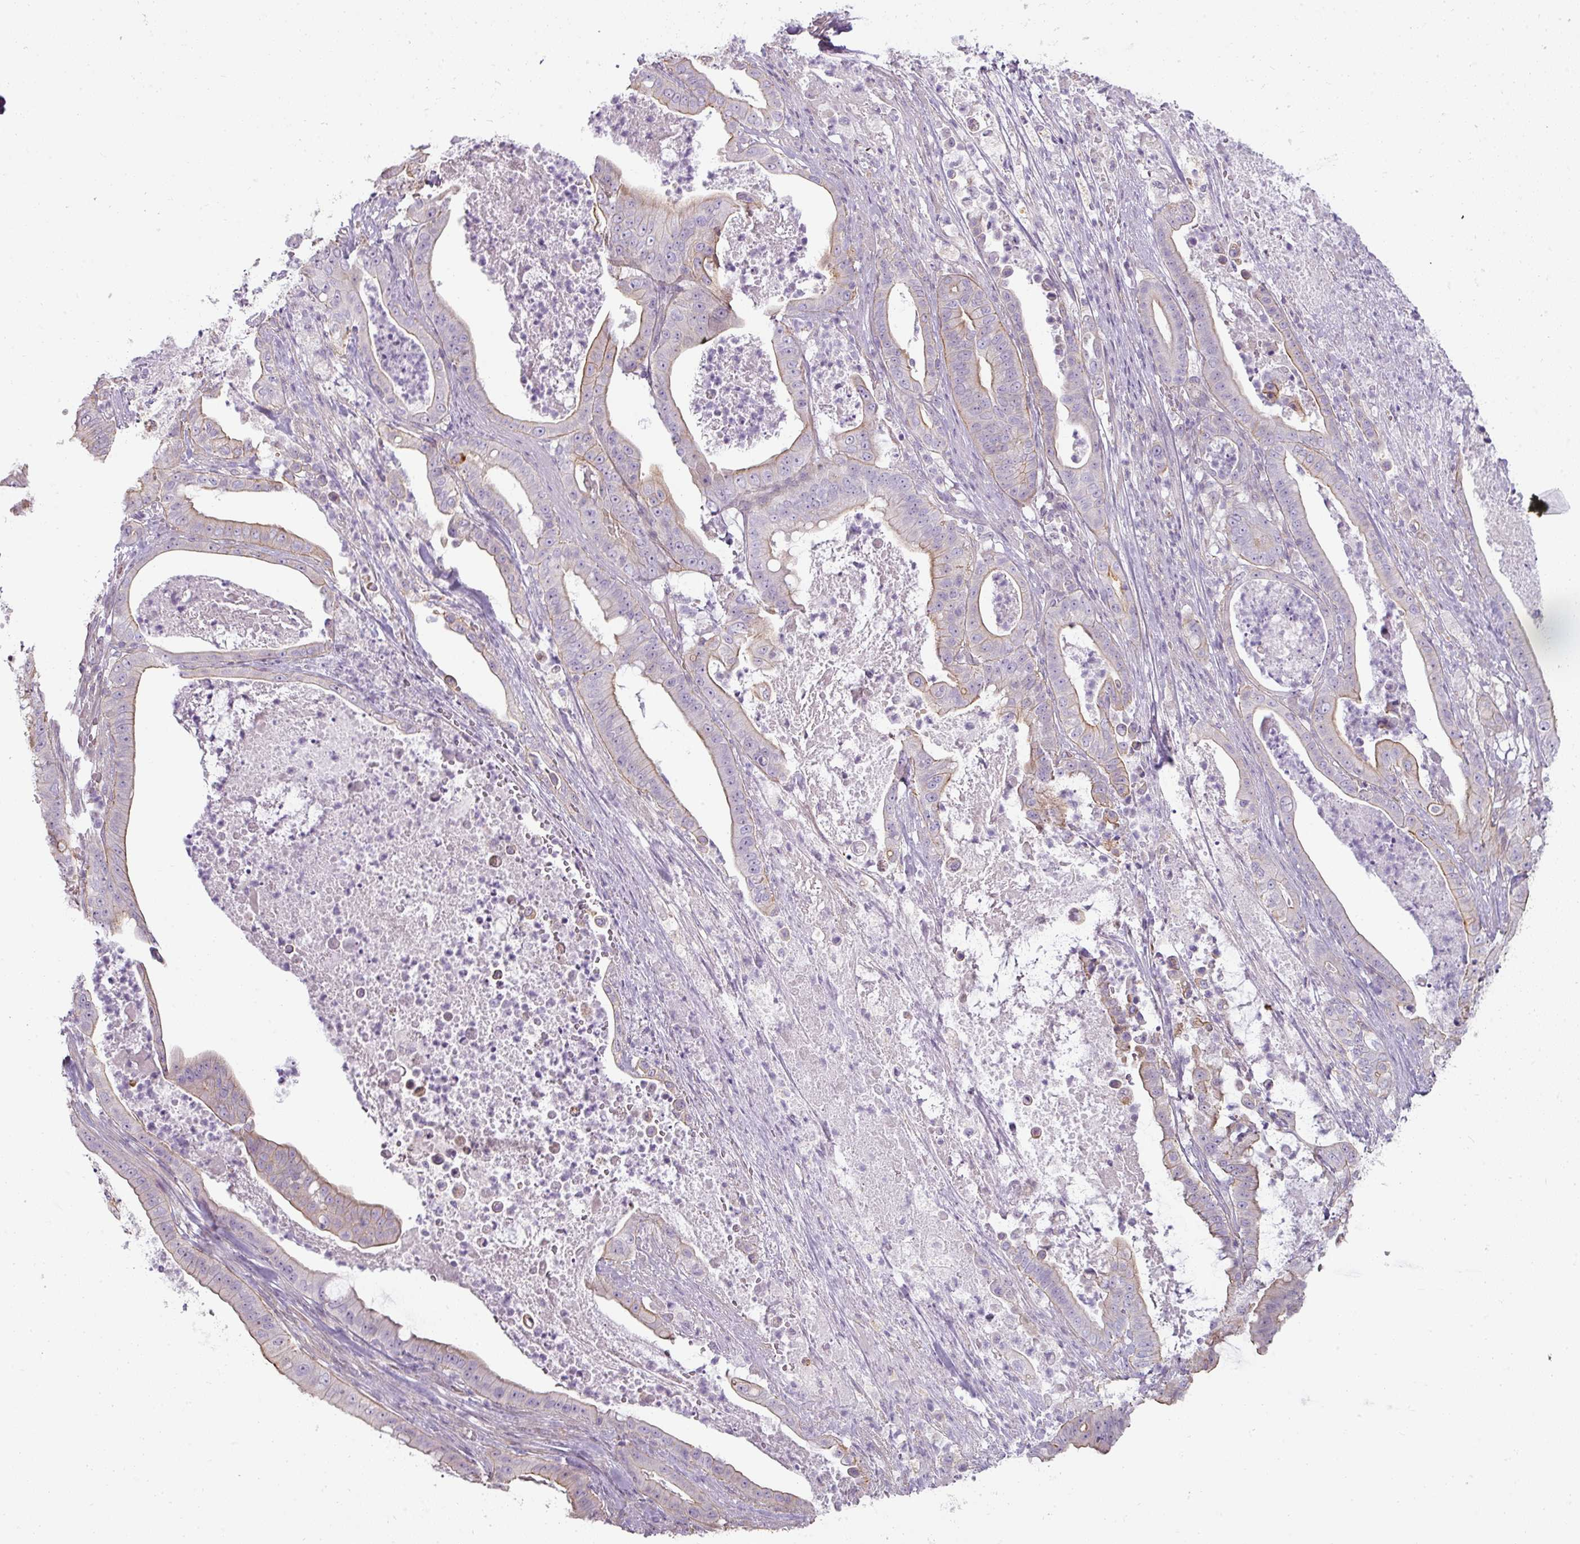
{"staining": {"intensity": "moderate", "quantity": "<25%", "location": "cytoplasmic/membranous"}, "tissue": "pancreatic cancer", "cell_type": "Tumor cells", "image_type": "cancer", "snomed": [{"axis": "morphology", "description": "Adenocarcinoma, NOS"}, {"axis": "topography", "description": "Pancreas"}], "caption": "DAB immunohistochemical staining of human pancreatic adenocarcinoma shows moderate cytoplasmic/membranous protein staining in about <25% of tumor cells.", "gene": "ASB1", "patient": {"sex": "male", "age": 71}}